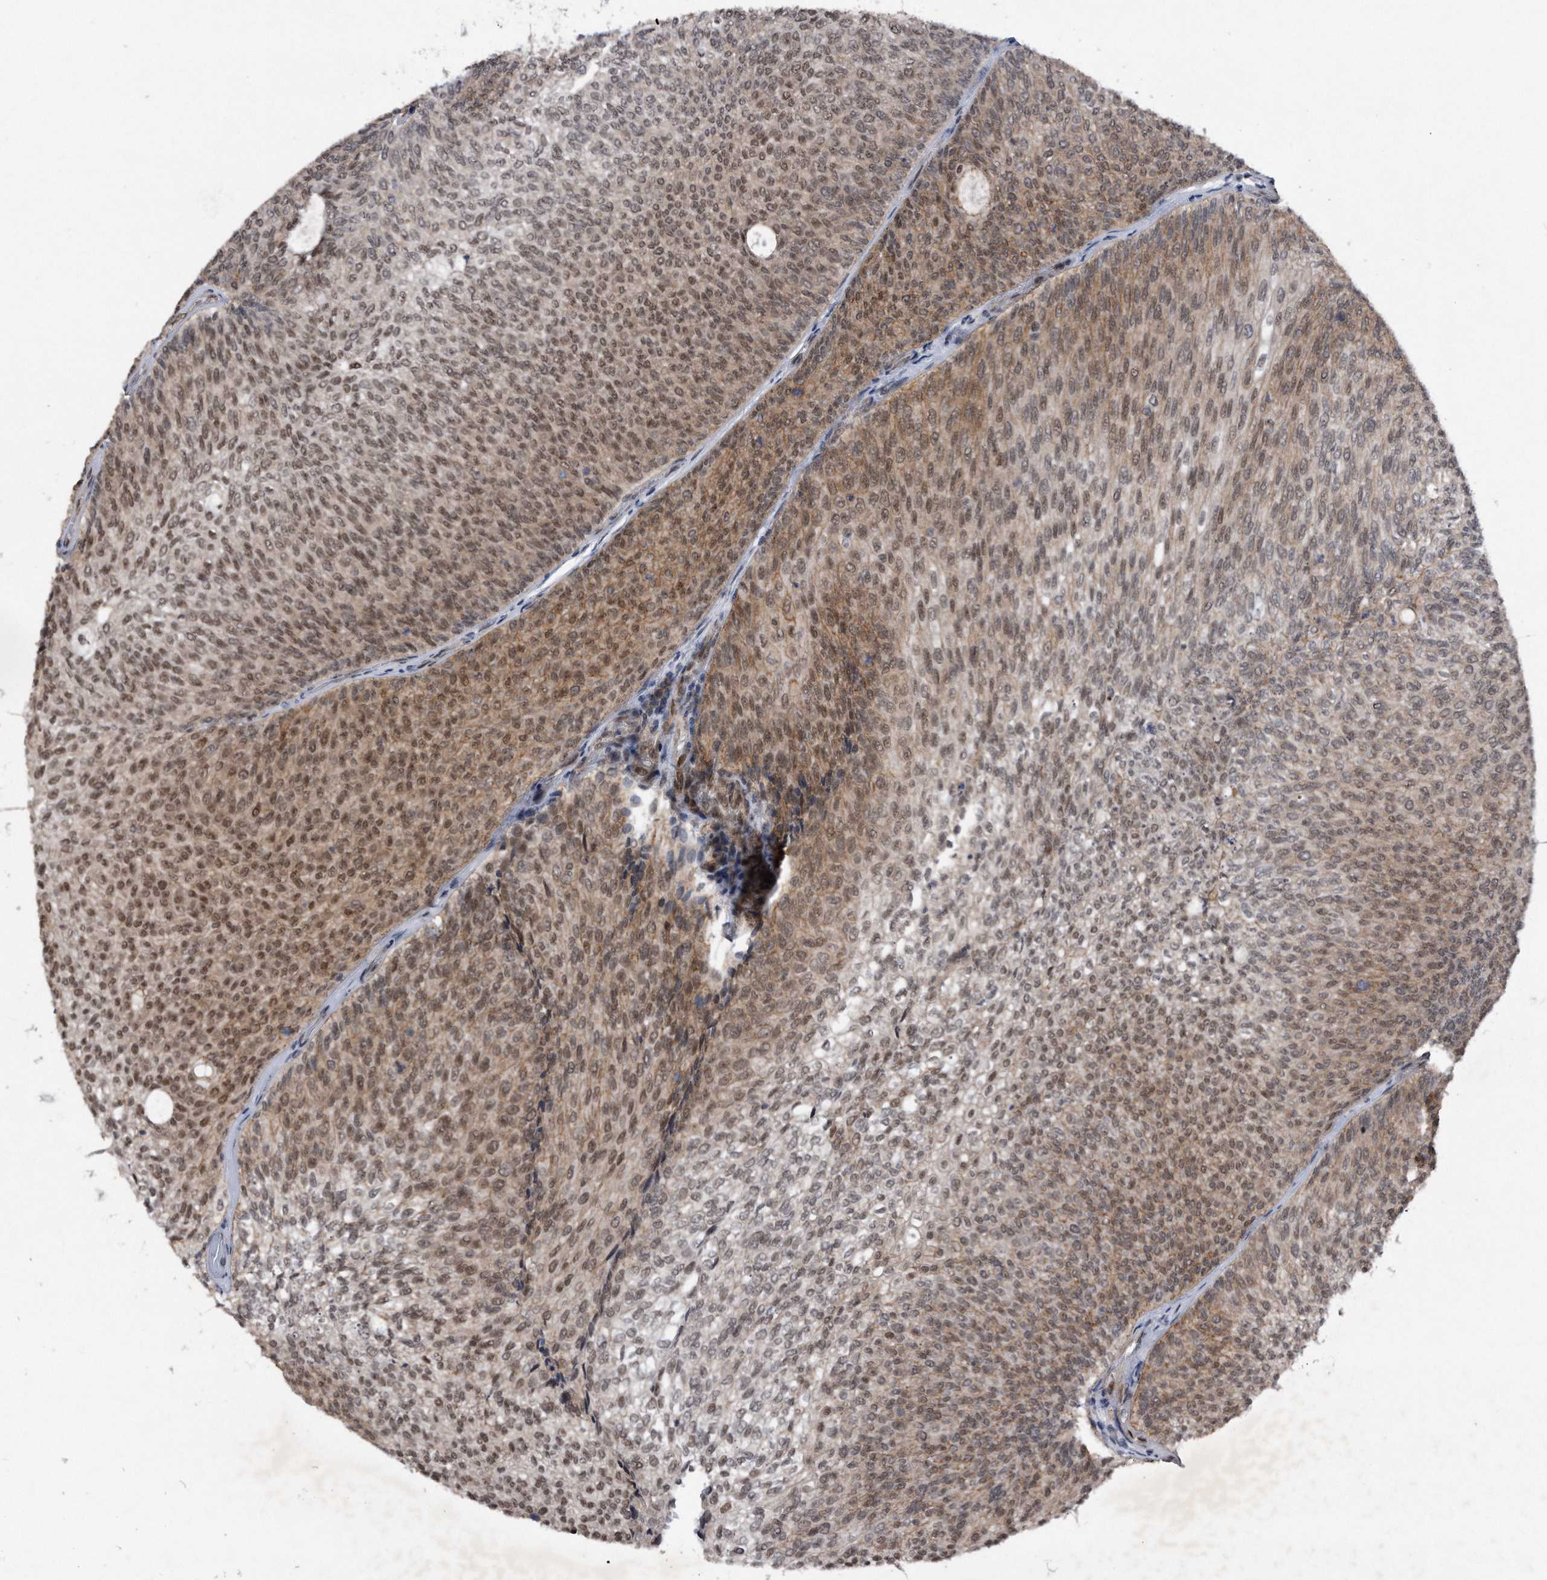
{"staining": {"intensity": "moderate", "quantity": ">75%", "location": "cytoplasmic/membranous,nuclear"}, "tissue": "urothelial cancer", "cell_type": "Tumor cells", "image_type": "cancer", "snomed": [{"axis": "morphology", "description": "Urothelial carcinoma, Low grade"}, {"axis": "topography", "description": "Urinary bladder"}], "caption": "Immunohistochemistry (IHC) (DAB) staining of urothelial cancer shows moderate cytoplasmic/membranous and nuclear protein staining in approximately >75% of tumor cells.", "gene": "VIRMA", "patient": {"sex": "female", "age": 79}}